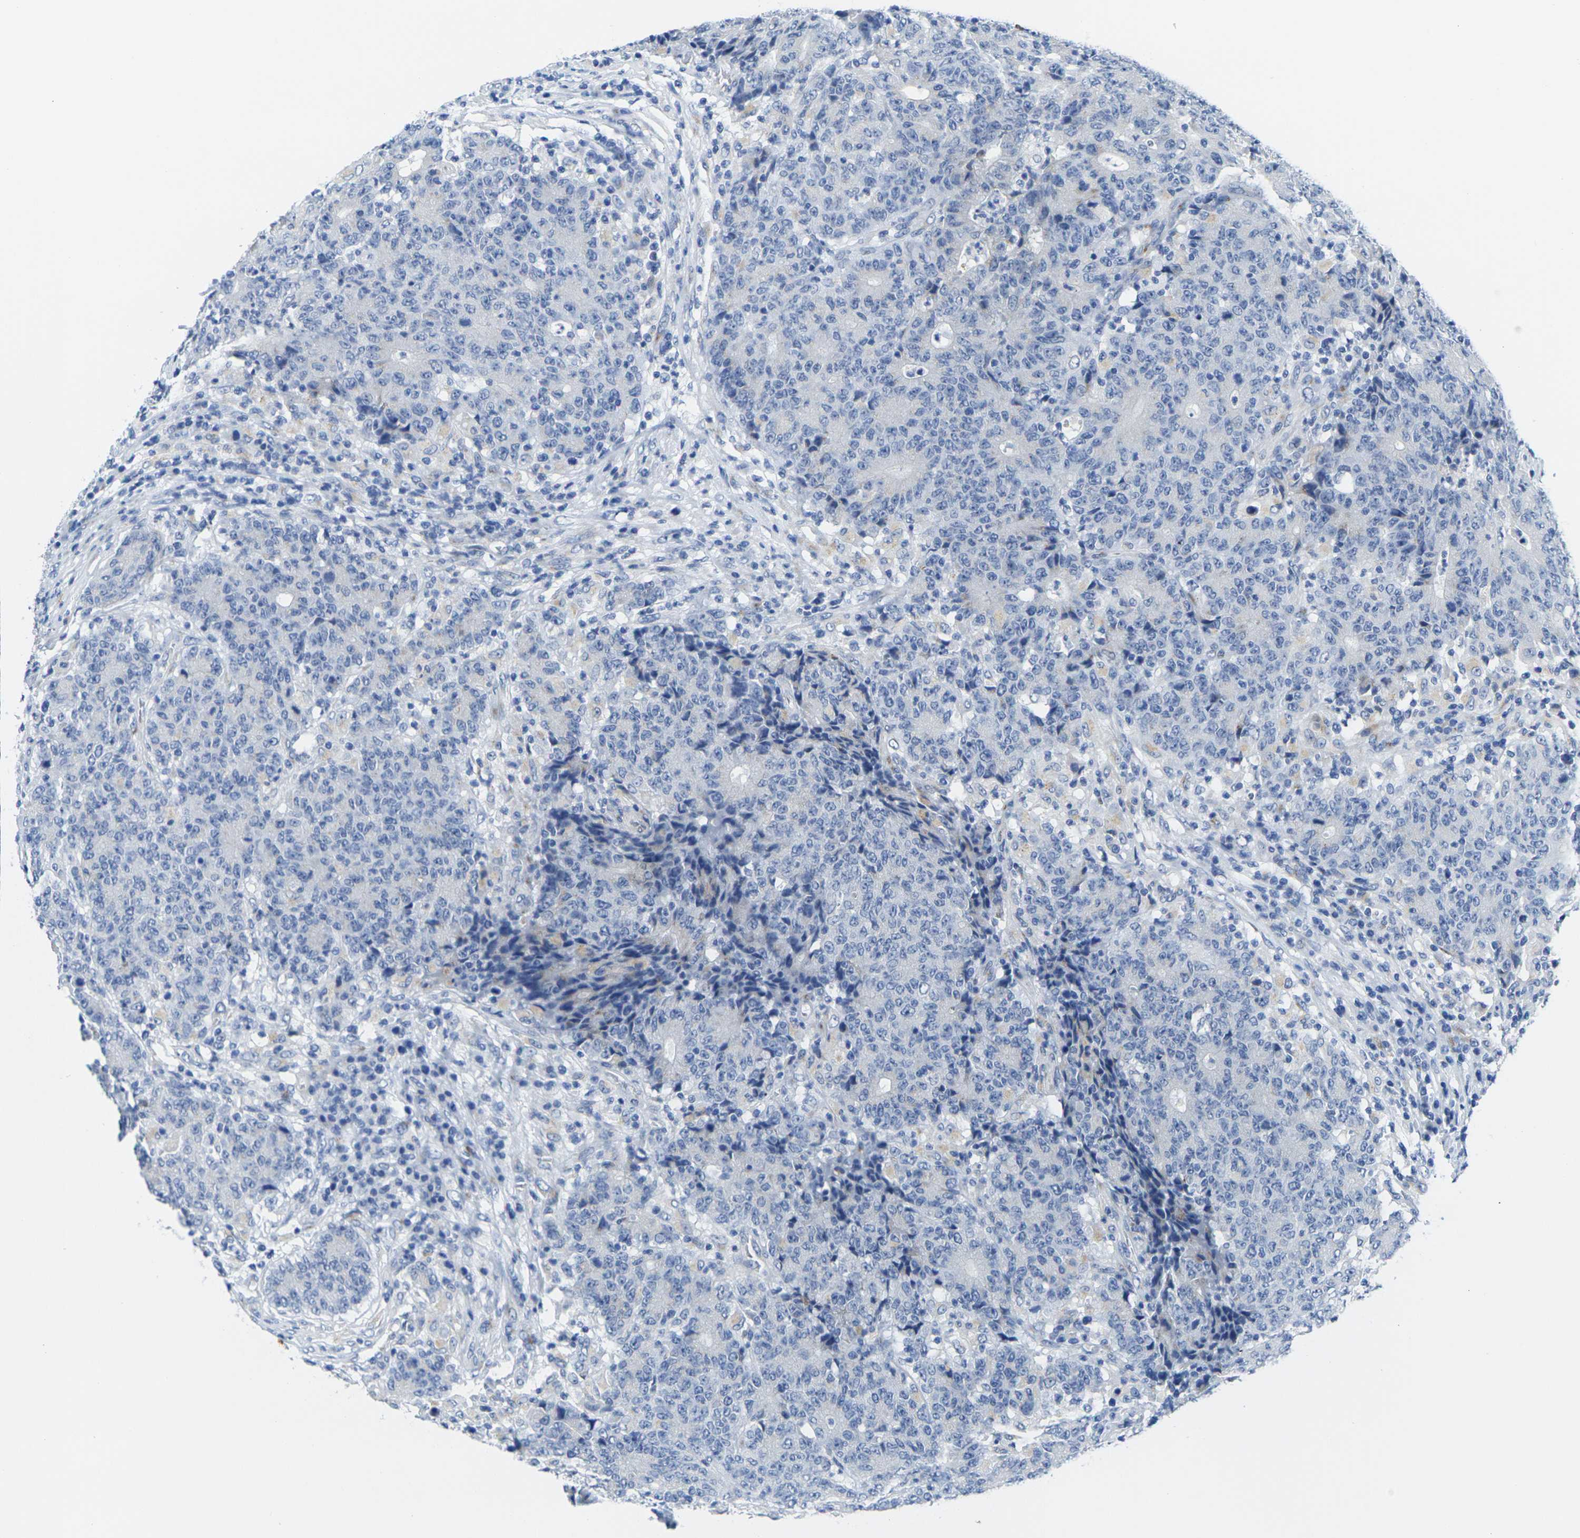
{"staining": {"intensity": "negative", "quantity": "none", "location": "none"}, "tissue": "colorectal cancer", "cell_type": "Tumor cells", "image_type": "cancer", "snomed": [{"axis": "morphology", "description": "Normal tissue, NOS"}, {"axis": "morphology", "description": "Adenocarcinoma, NOS"}, {"axis": "topography", "description": "Colon"}], "caption": "Adenocarcinoma (colorectal) was stained to show a protein in brown. There is no significant positivity in tumor cells. (DAB (3,3'-diaminobenzidine) IHC visualized using brightfield microscopy, high magnification).", "gene": "CRK", "patient": {"sex": "female", "age": 75}}